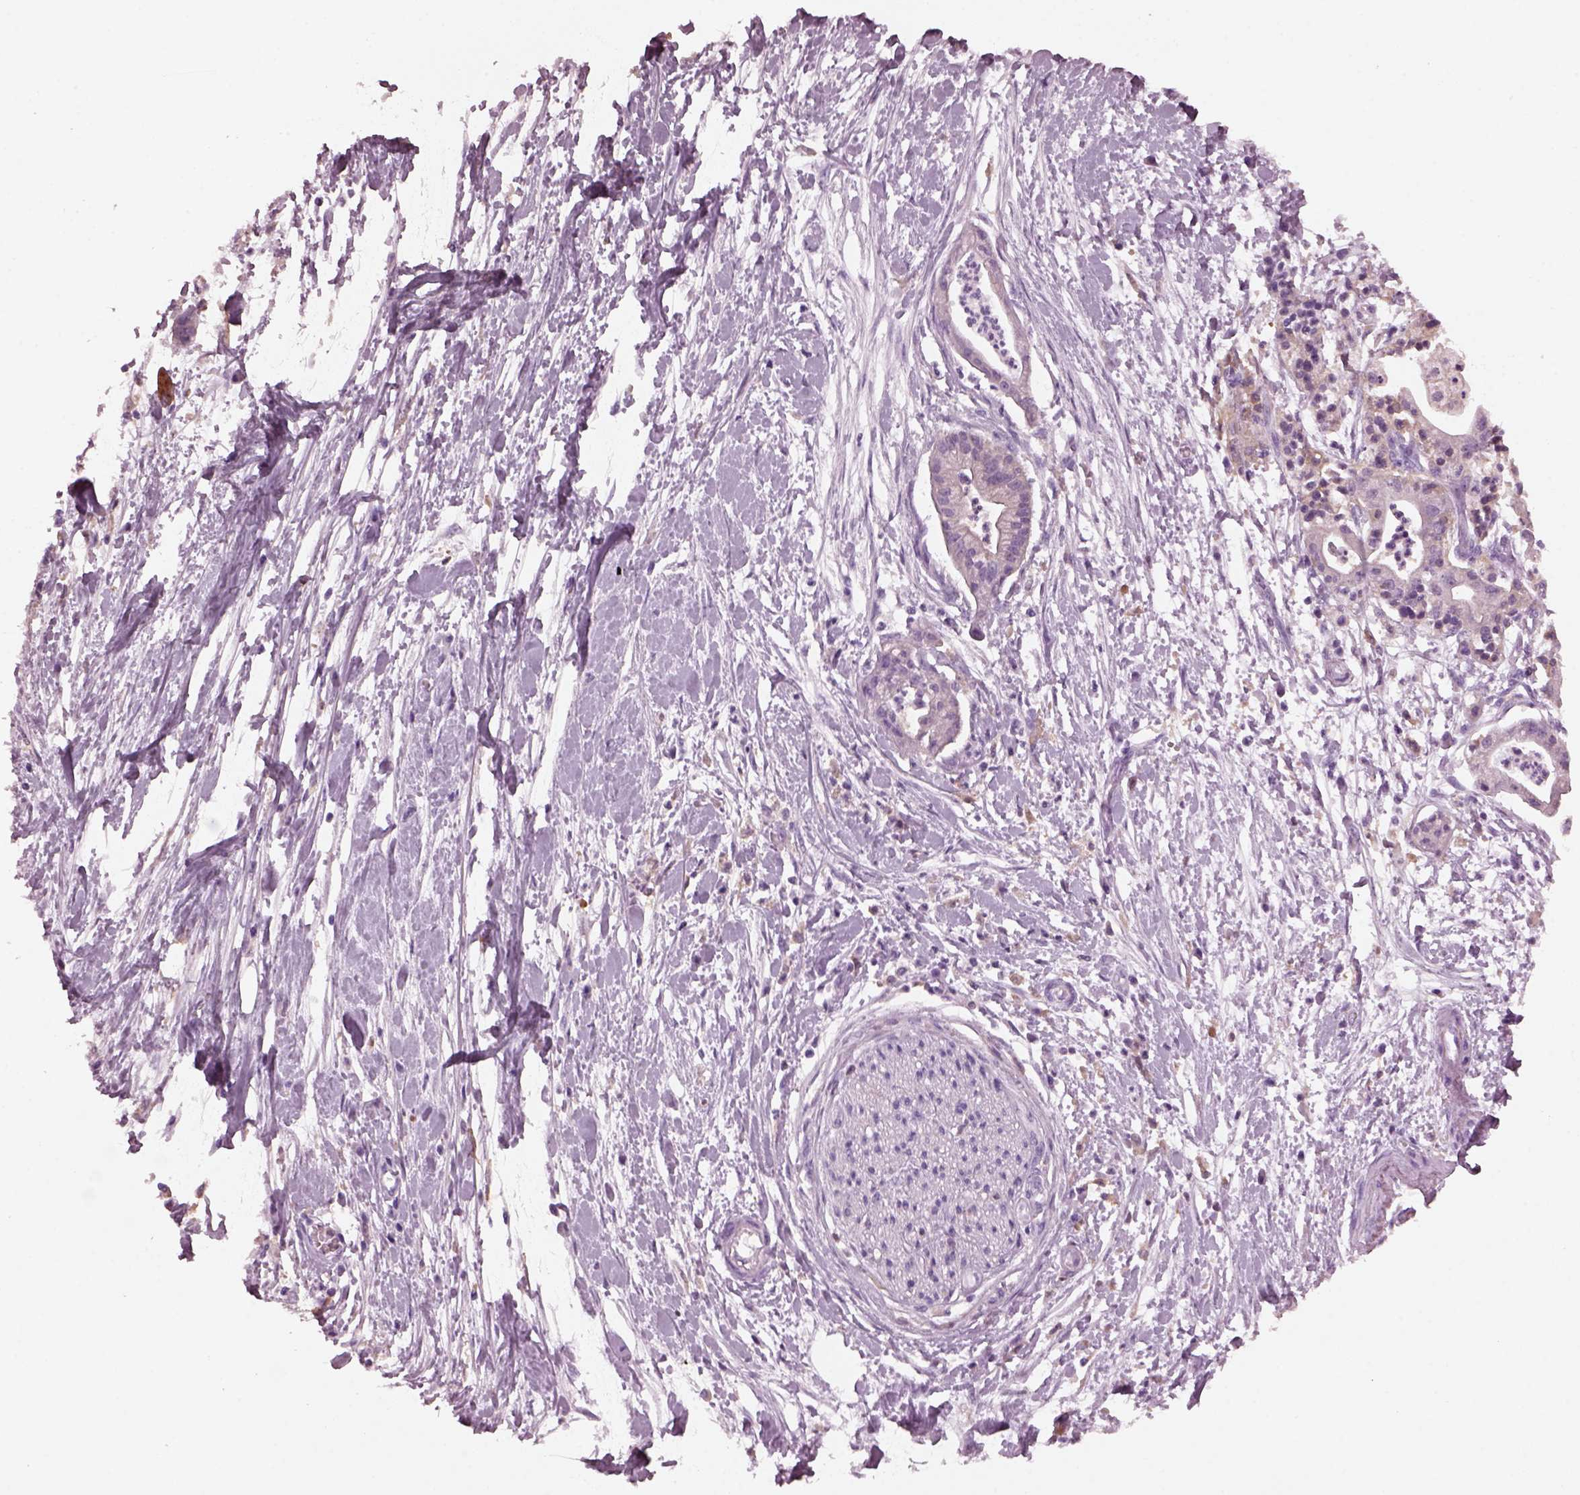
{"staining": {"intensity": "negative", "quantity": "none", "location": "none"}, "tissue": "pancreatic cancer", "cell_type": "Tumor cells", "image_type": "cancer", "snomed": [{"axis": "morphology", "description": "Normal tissue, NOS"}, {"axis": "morphology", "description": "Adenocarcinoma, NOS"}, {"axis": "topography", "description": "Lymph node"}, {"axis": "topography", "description": "Pancreas"}], "caption": "Photomicrograph shows no significant protein expression in tumor cells of pancreatic cancer (adenocarcinoma).", "gene": "SHTN1", "patient": {"sex": "female", "age": 58}}